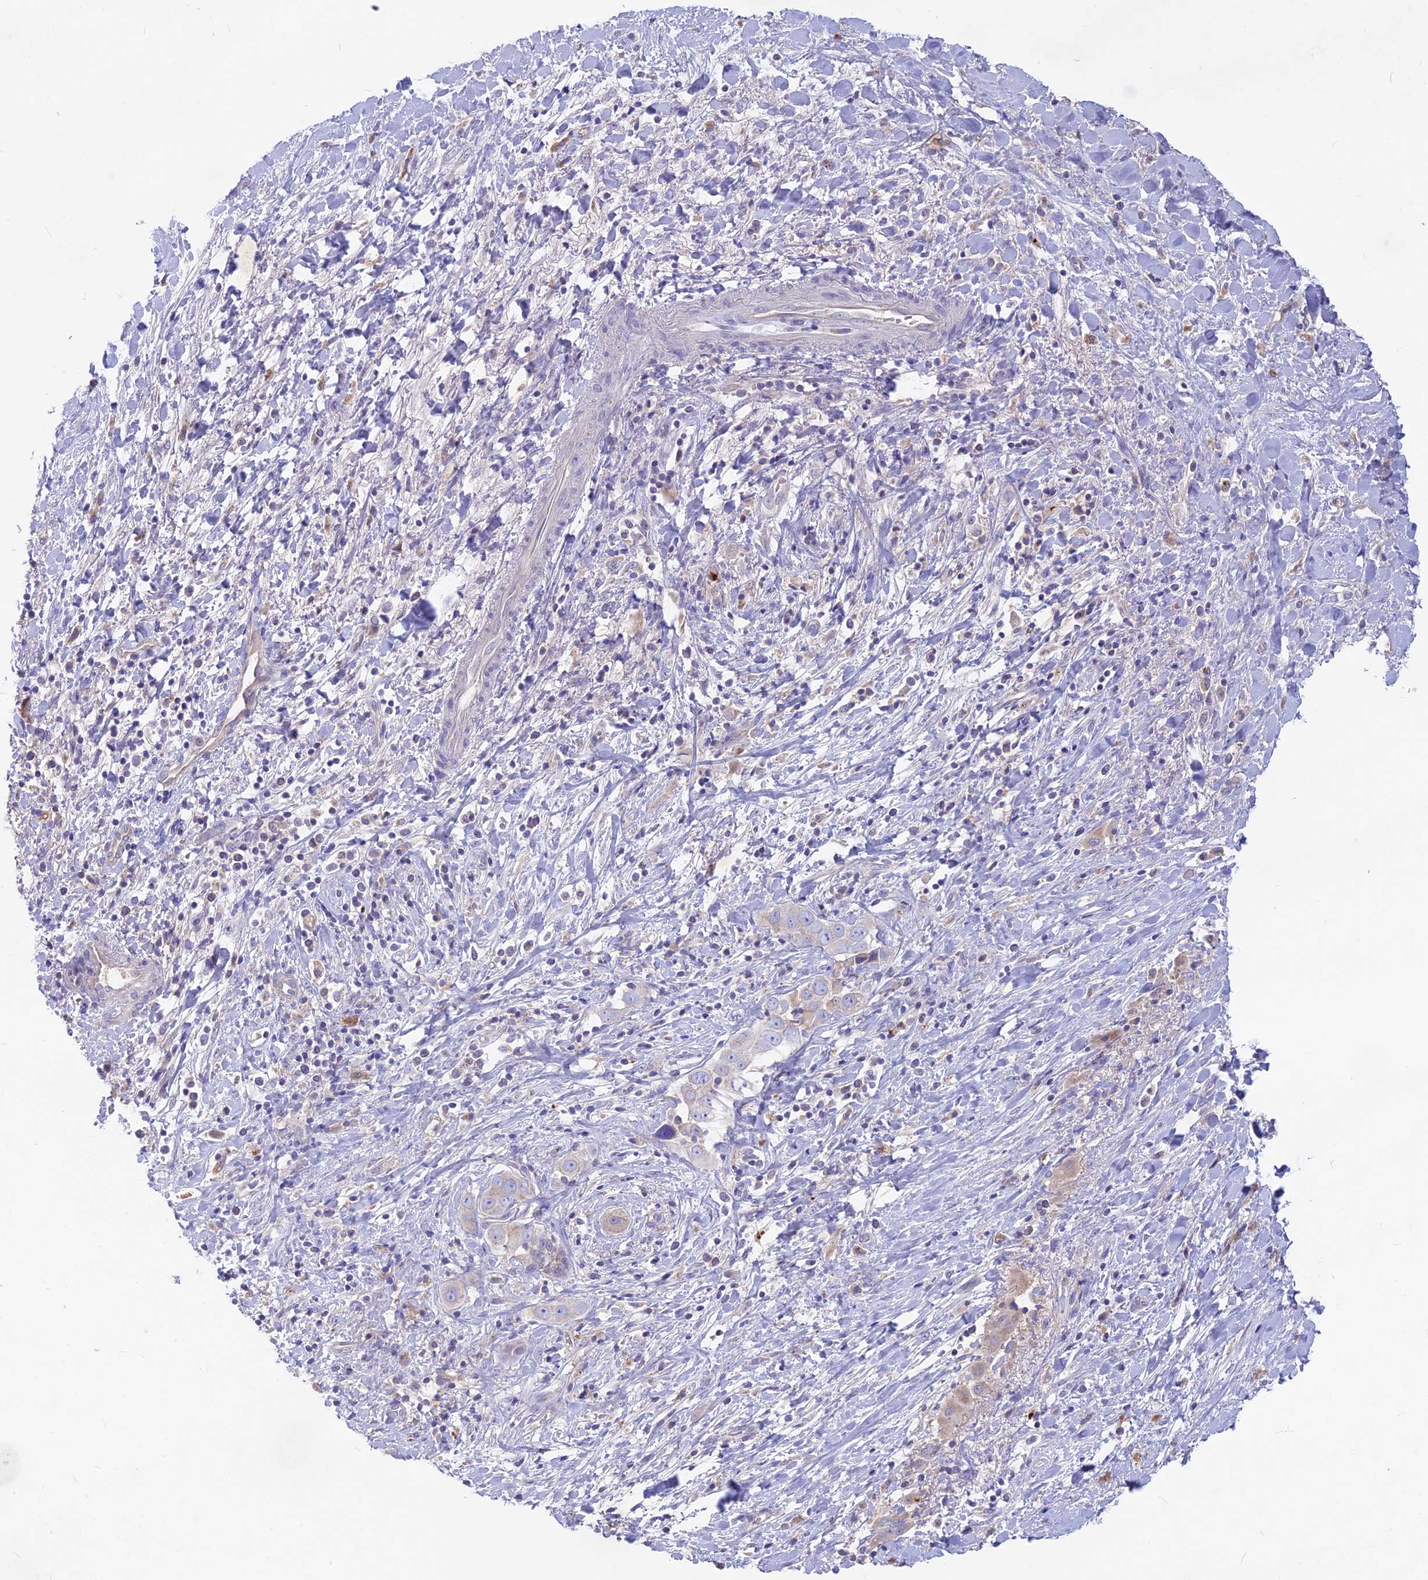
{"staining": {"intensity": "weak", "quantity": "25%-75%", "location": "cytoplasmic/membranous"}, "tissue": "liver cancer", "cell_type": "Tumor cells", "image_type": "cancer", "snomed": [{"axis": "morphology", "description": "Cholangiocarcinoma"}, {"axis": "topography", "description": "Liver"}], "caption": "Liver cholangiocarcinoma stained with DAB (3,3'-diaminobenzidine) IHC reveals low levels of weak cytoplasmic/membranous expression in about 25%-75% of tumor cells.", "gene": "PZP", "patient": {"sex": "female", "age": 52}}